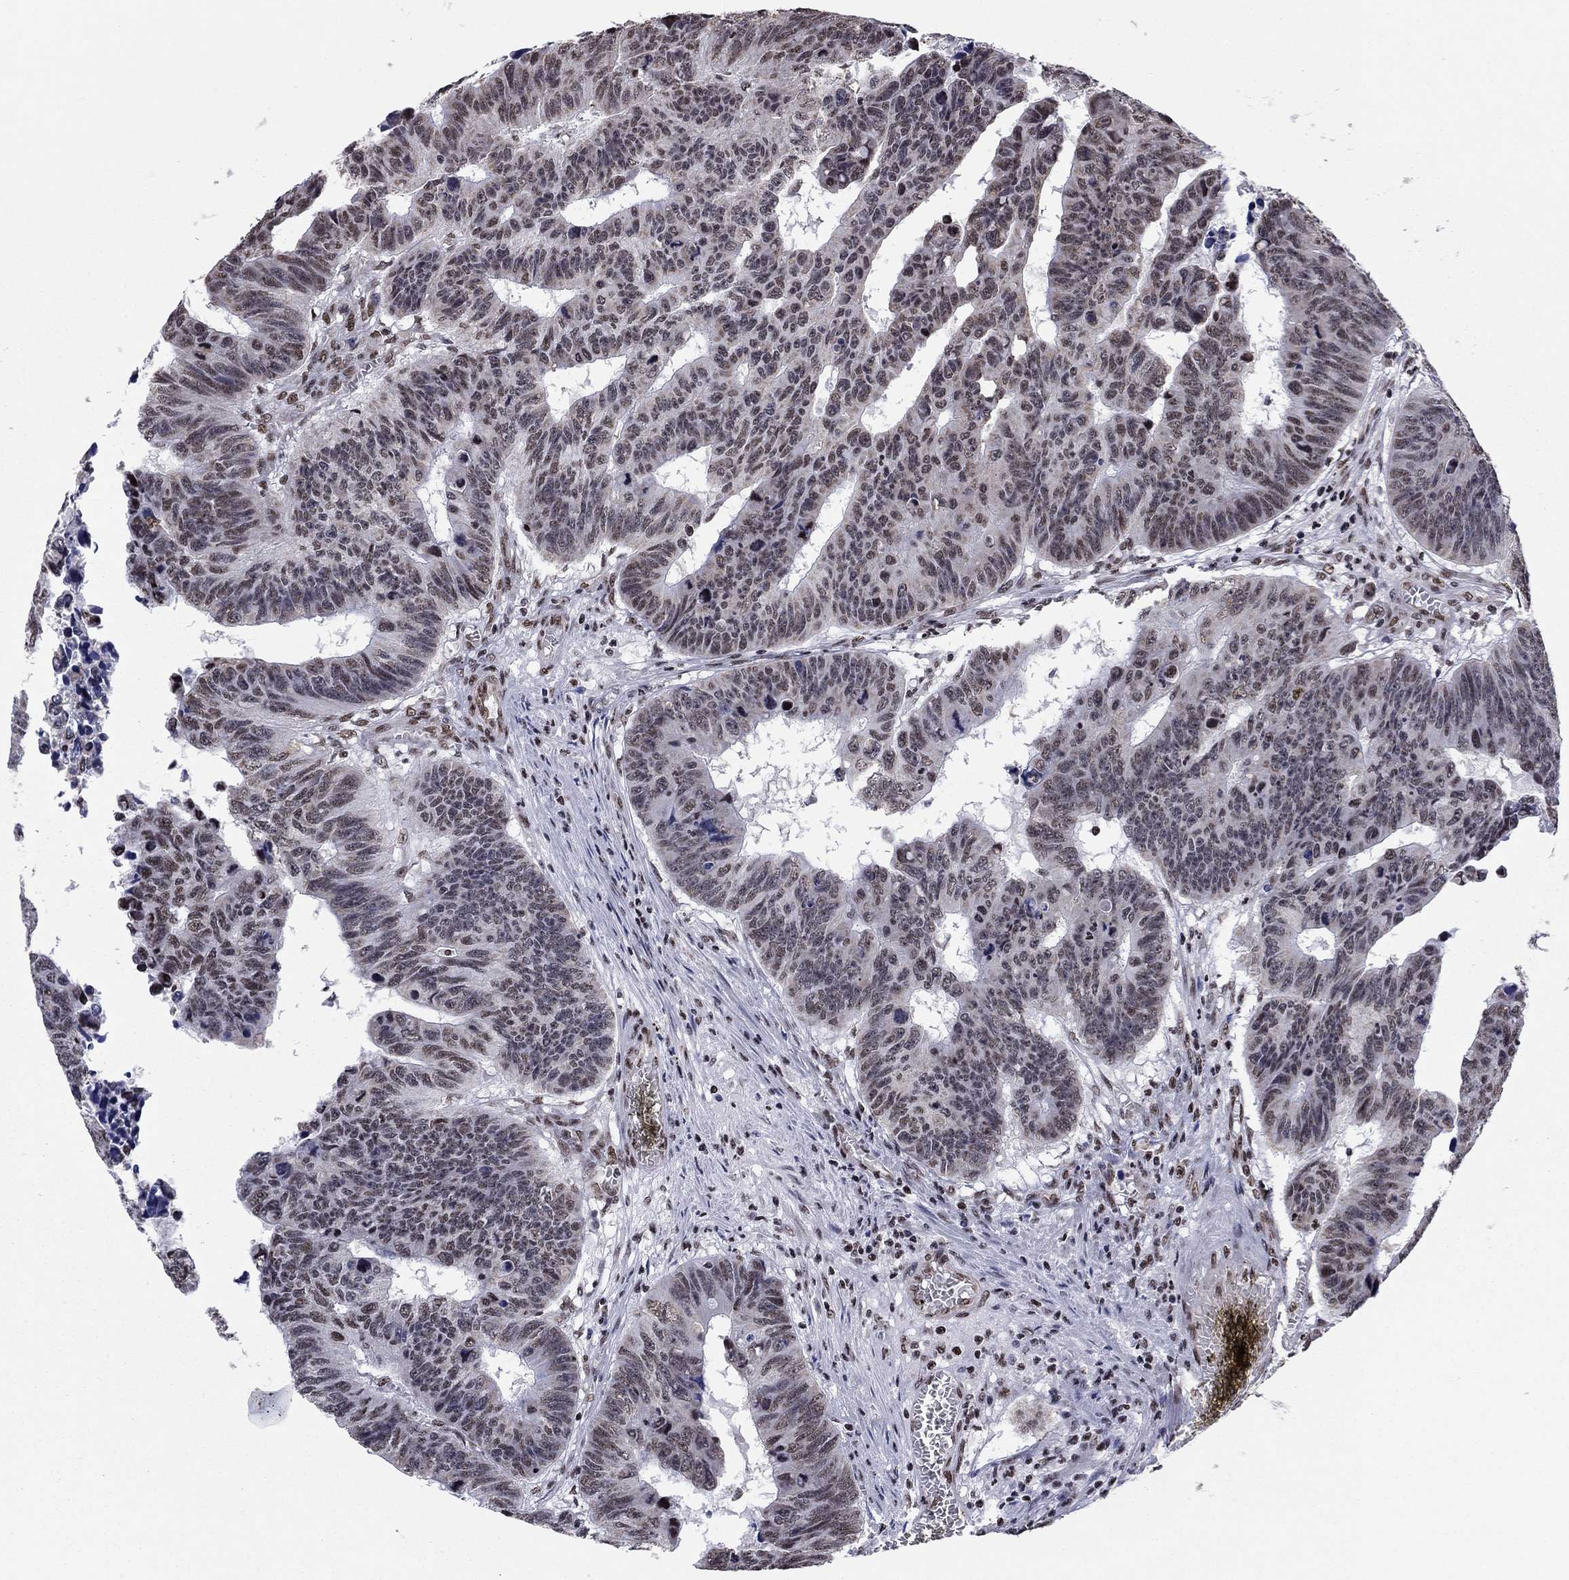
{"staining": {"intensity": "weak", "quantity": "25%-75%", "location": "cytoplasmic/membranous,nuclear"}, "tissue": "colorectal cancer", "cell_type": "Tumor cells", "image_type": "cancer", "snomed": [{"axis": "morphology", "description": "Adenocarcinoma, NOS"}, {"axis": "topography", "description": "Appendix"}, {"axis": "topography", "description": "Colon"}, {"axis": "topography", "description": "Cecum"}, {"axis": "topography", "description": "Colon asc"}], "caption": "IHC image of neoplastic tissue: colorectal cancer stained using immunohistochemistry reveals low levels of weak protein expression localized specifically in the cytoplasmic/membranous and nuclear of tumor cells, appearing as a cytoplasmic/membranous and nuclear brown color.", "gene": "N4BP2", "patient": {"sex": "female", "age": 85}}